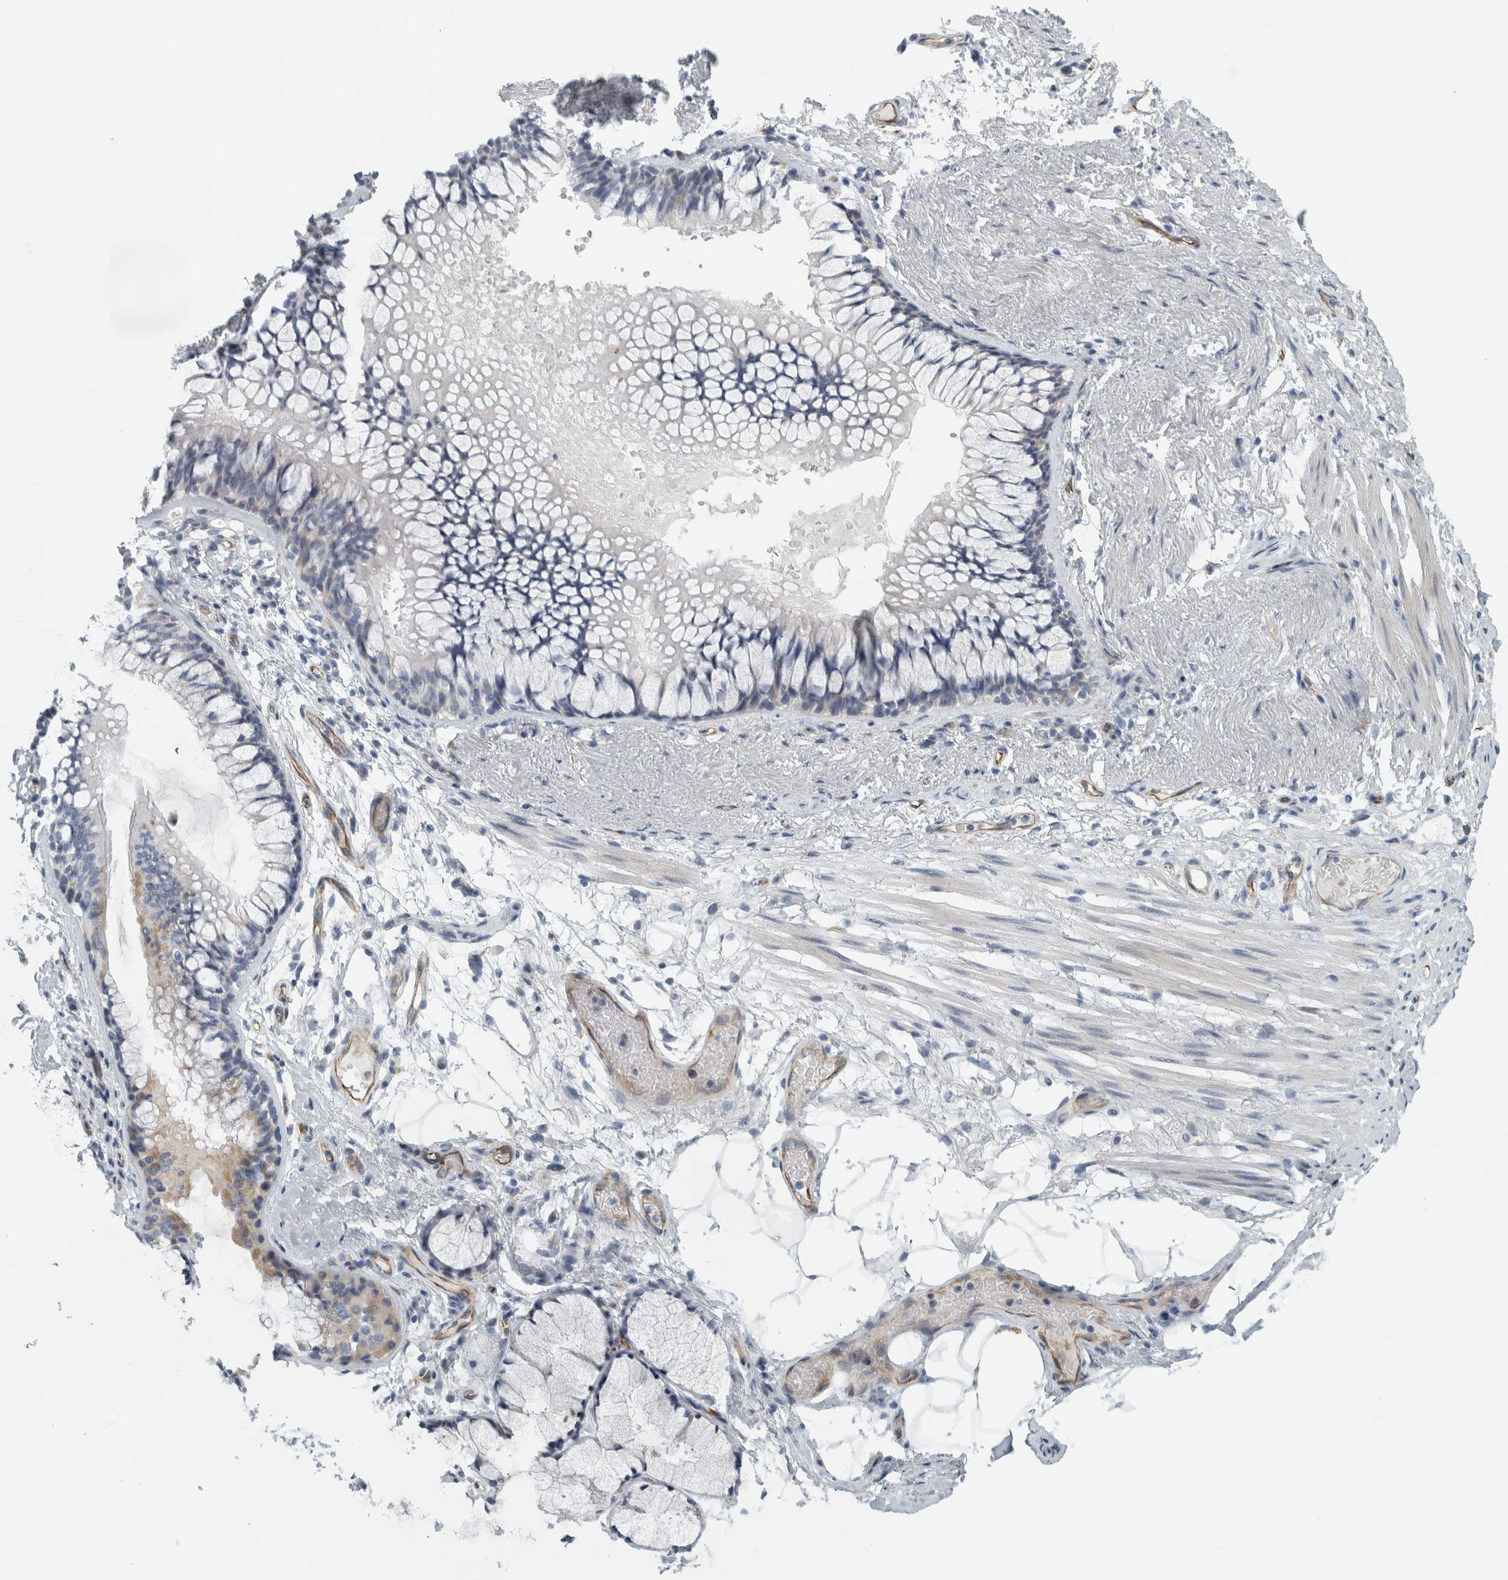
{"staining": {"intensity": "negative", "quantity": "none", "location": "none"}, "tissue": "adipose tissue", "cell_type": "Adipocytes", "image_type": "normal", "snomed": [{"axis": "morphology", "description": "Normal tissue, NOS"}, {"axis": "topography", "description": "Cartilage tissue"}, {"axis": "topography", "description": "Bronchus"}], "caption": "This is a image of immunohistochemistry staining of unremarkable adipose tissue, which shows no staining in adipocytes. (DAB (3,3'-diaminobenzidine) immunohistochemistry (IHC) visualized using brightfield microscopy, high magnification).", "gene": "B3GNT3", "patient": {"sex": "female", "age": 73}}